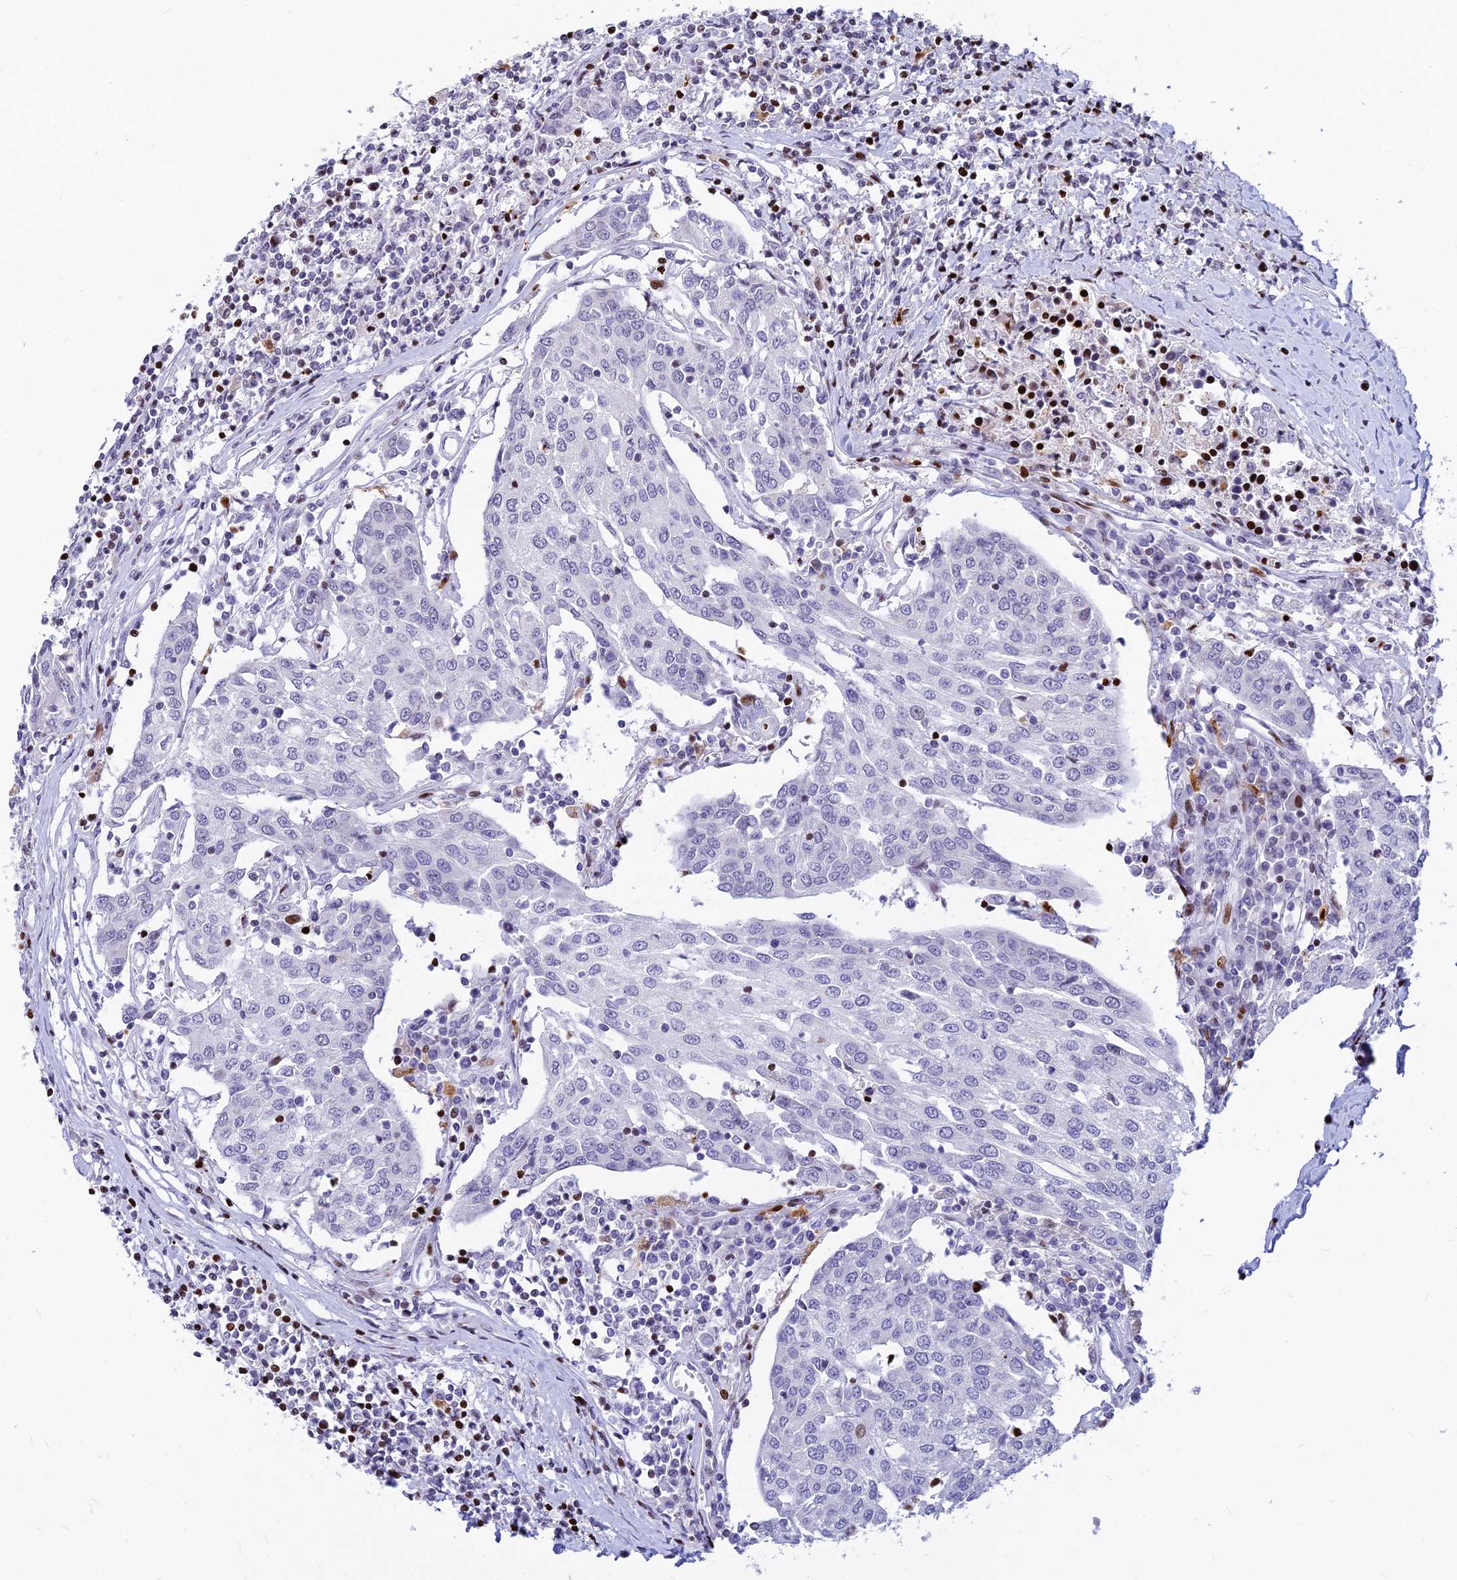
{"staining": {"intensity": "negative", "quantity": "none", "location": "none"}, "tissue": "urothelial cancer", "cell_type": "Tumor cells", "image_type": "cancer", "snomed": [{"axis": "morphology", "description": "Urothelial carcinoma, High grade"}, {"axis": "topography", "description": "Urinary bladder"}], "caption": "A high-resolution image shows IHC staining of urothelial cancer, which shows no significant positivity in tumor cells.", "gene": "PRPS1", "patient": {"sex": "female", "age": 85}}